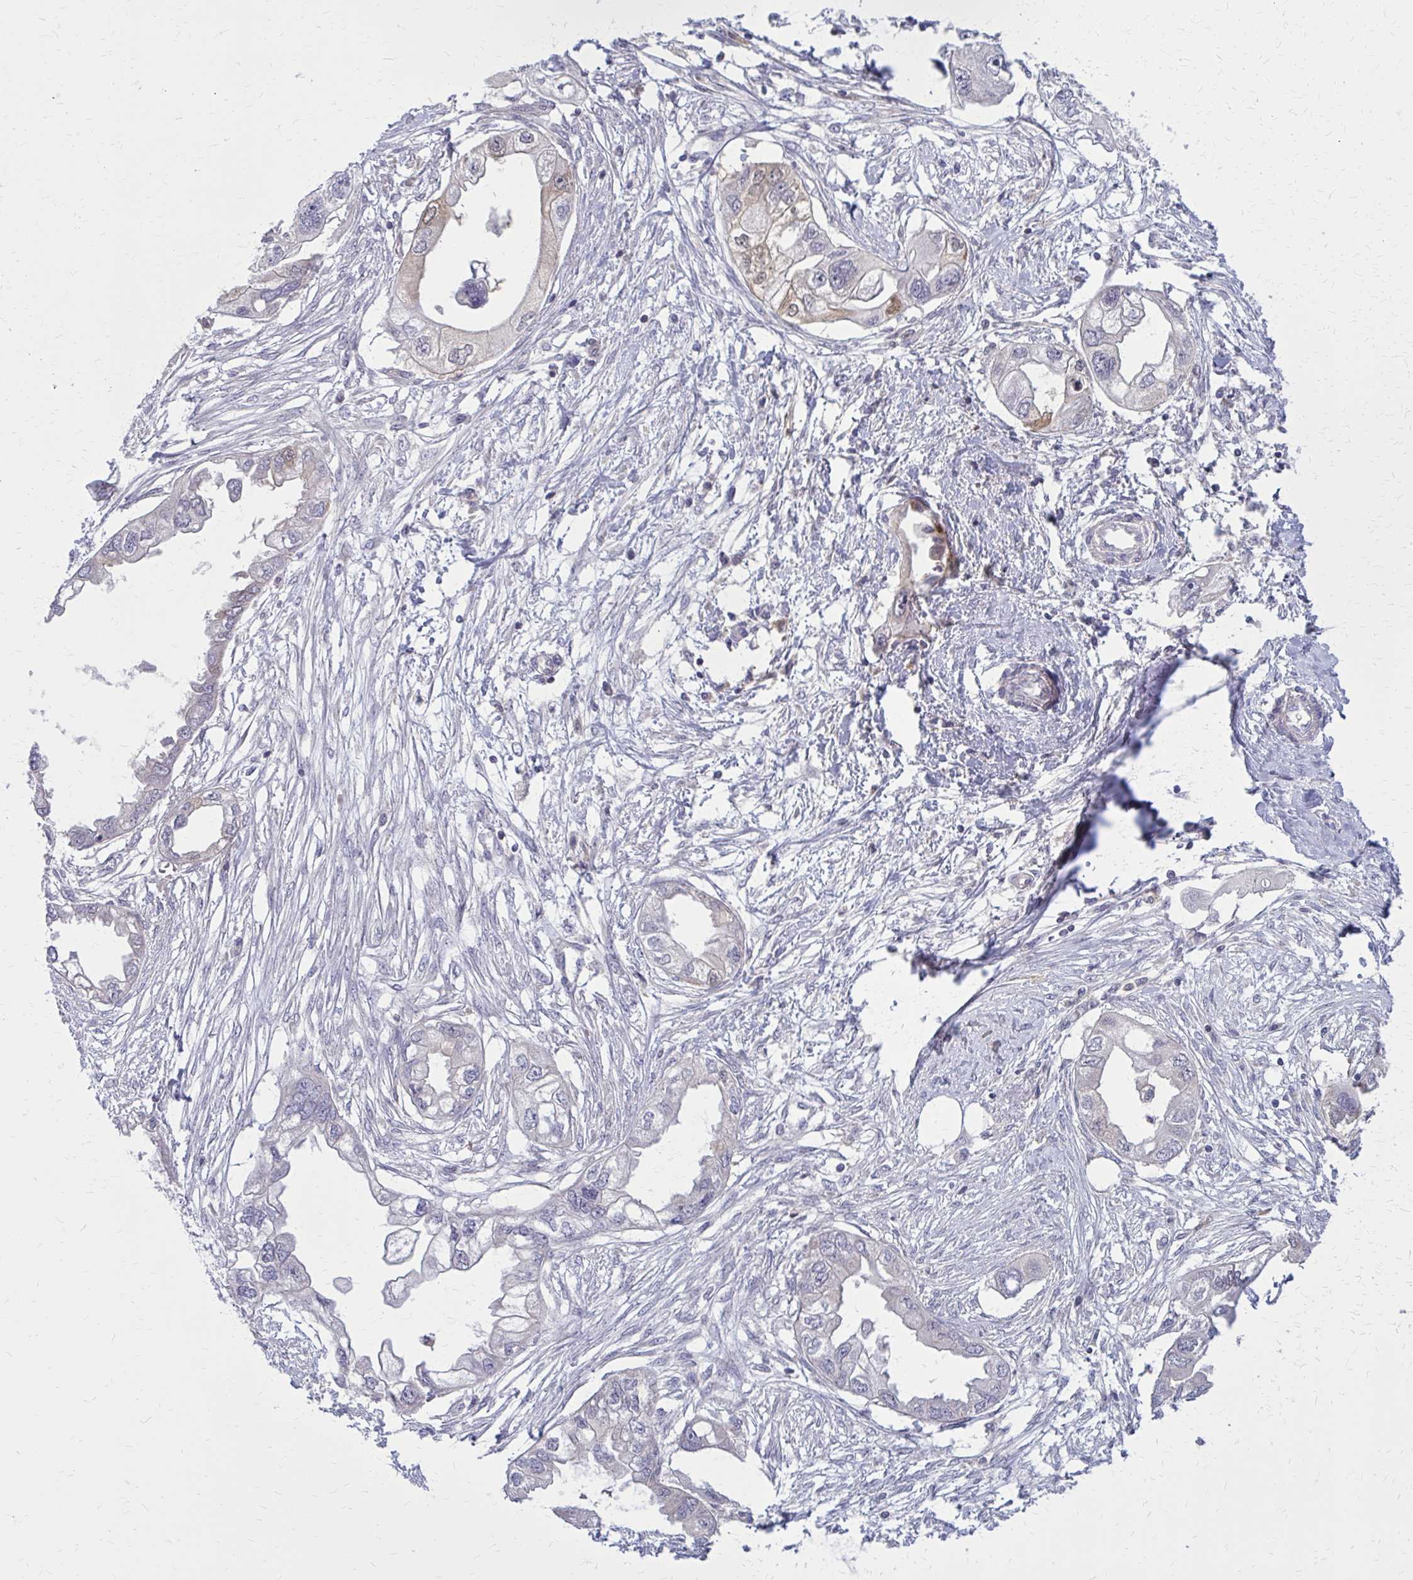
{"staining": {"intensity": "negative", "quantity": "none", "location": "none"}, "tissue": "endometrial cancer", "cell_type": "Tumor cells", "image_type": "cancer", "snomed": [{"axis": "morphology", "description": "Adenocarcinoma, NOS"}, {"axis": "morphology", "description": "Adenocarcinoma, metastatic, NOS"}, {"axis": "topography", "description": "Adipose tissue"}, {"axis": "topography", "description": "Endometrium"}], "caption": "This is an immunohistochemistry histopathology image of endometrial cancer (metastatic adenocarcinoma). There is no expression in tumor cells.", "gene": "DBI", "patient": {"sex": "female", "age": 67}}